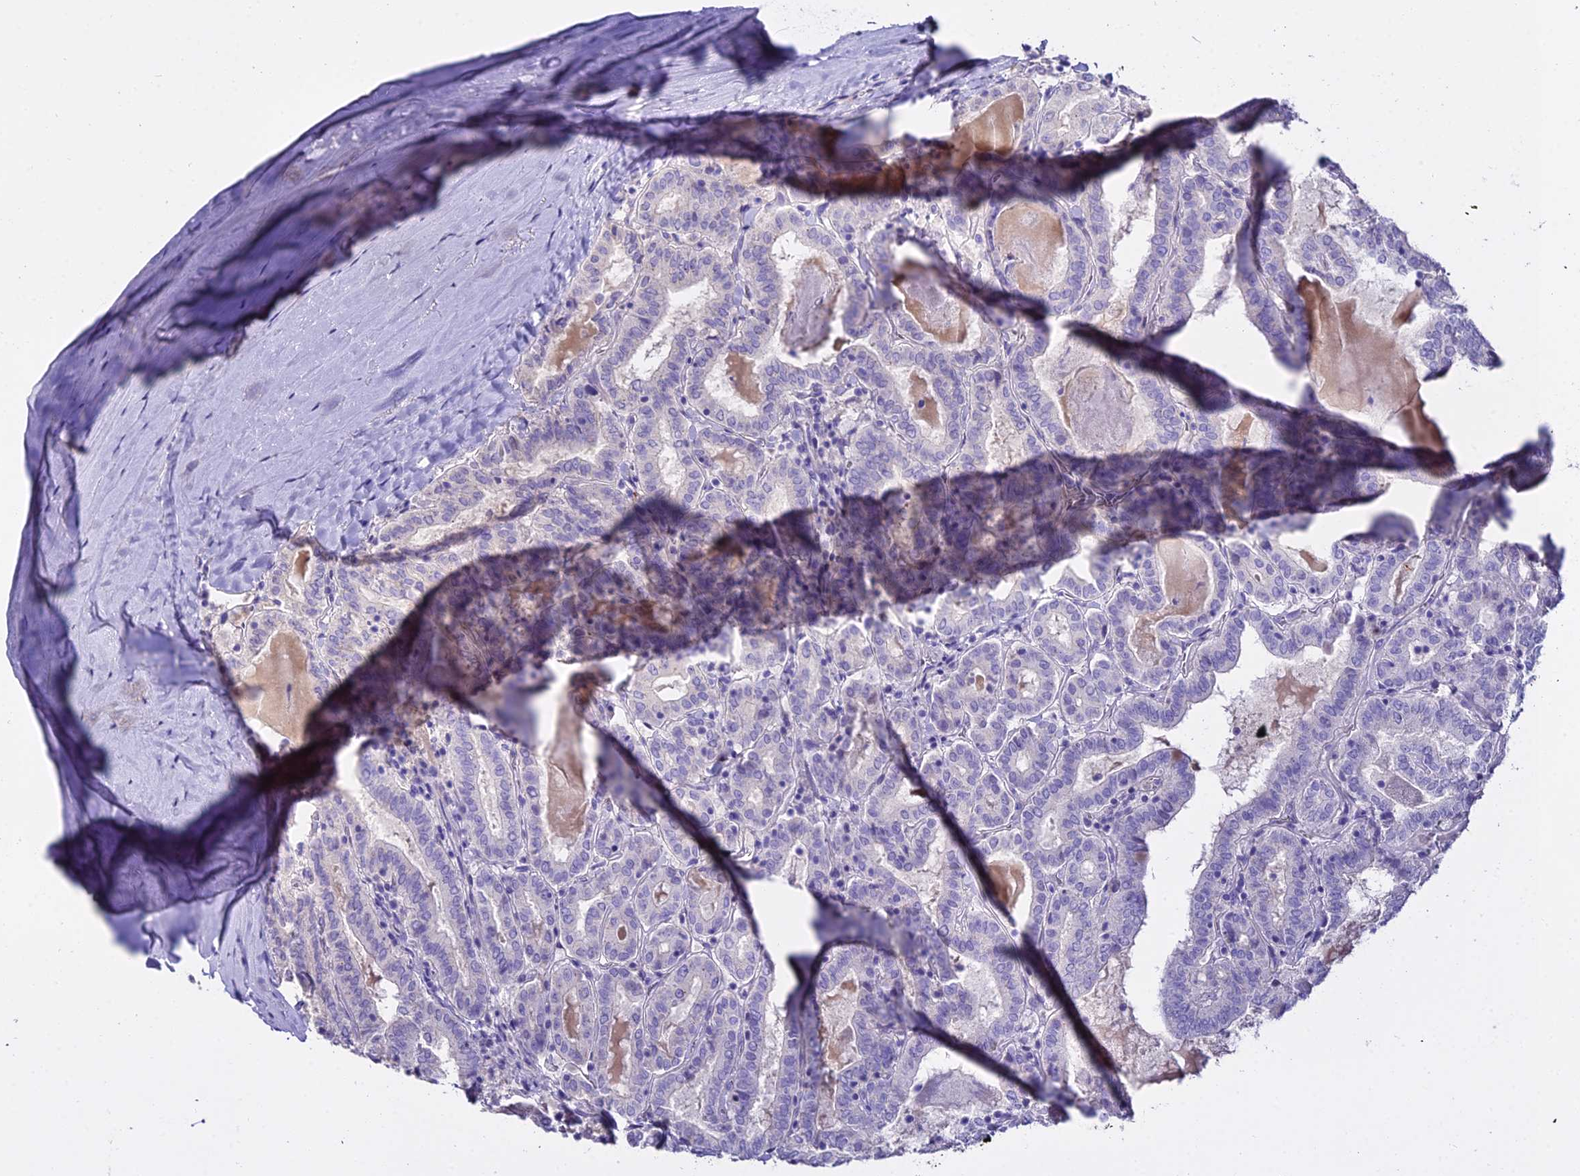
{"staining": {"intensity": "negative", "quantity": "none", "location": "none"}, "tissue": "thyroid cancer", "cell_type": "Tumor cells", "image_type": "cancer", "snomed": [{"axis": "morphology", "description": "Papillary adenocarcinoma, NOS"}, {"axis": "topography", "description": "Thyroid gland"}], "caption": "Thyroid papillary adenocarcinoma stained for a protein using immunohistochemistry (IHC) demonstrates no positivity tumor cells.", "gene": "GLYAT", "patient": {"sex": "female", "age": 72}}